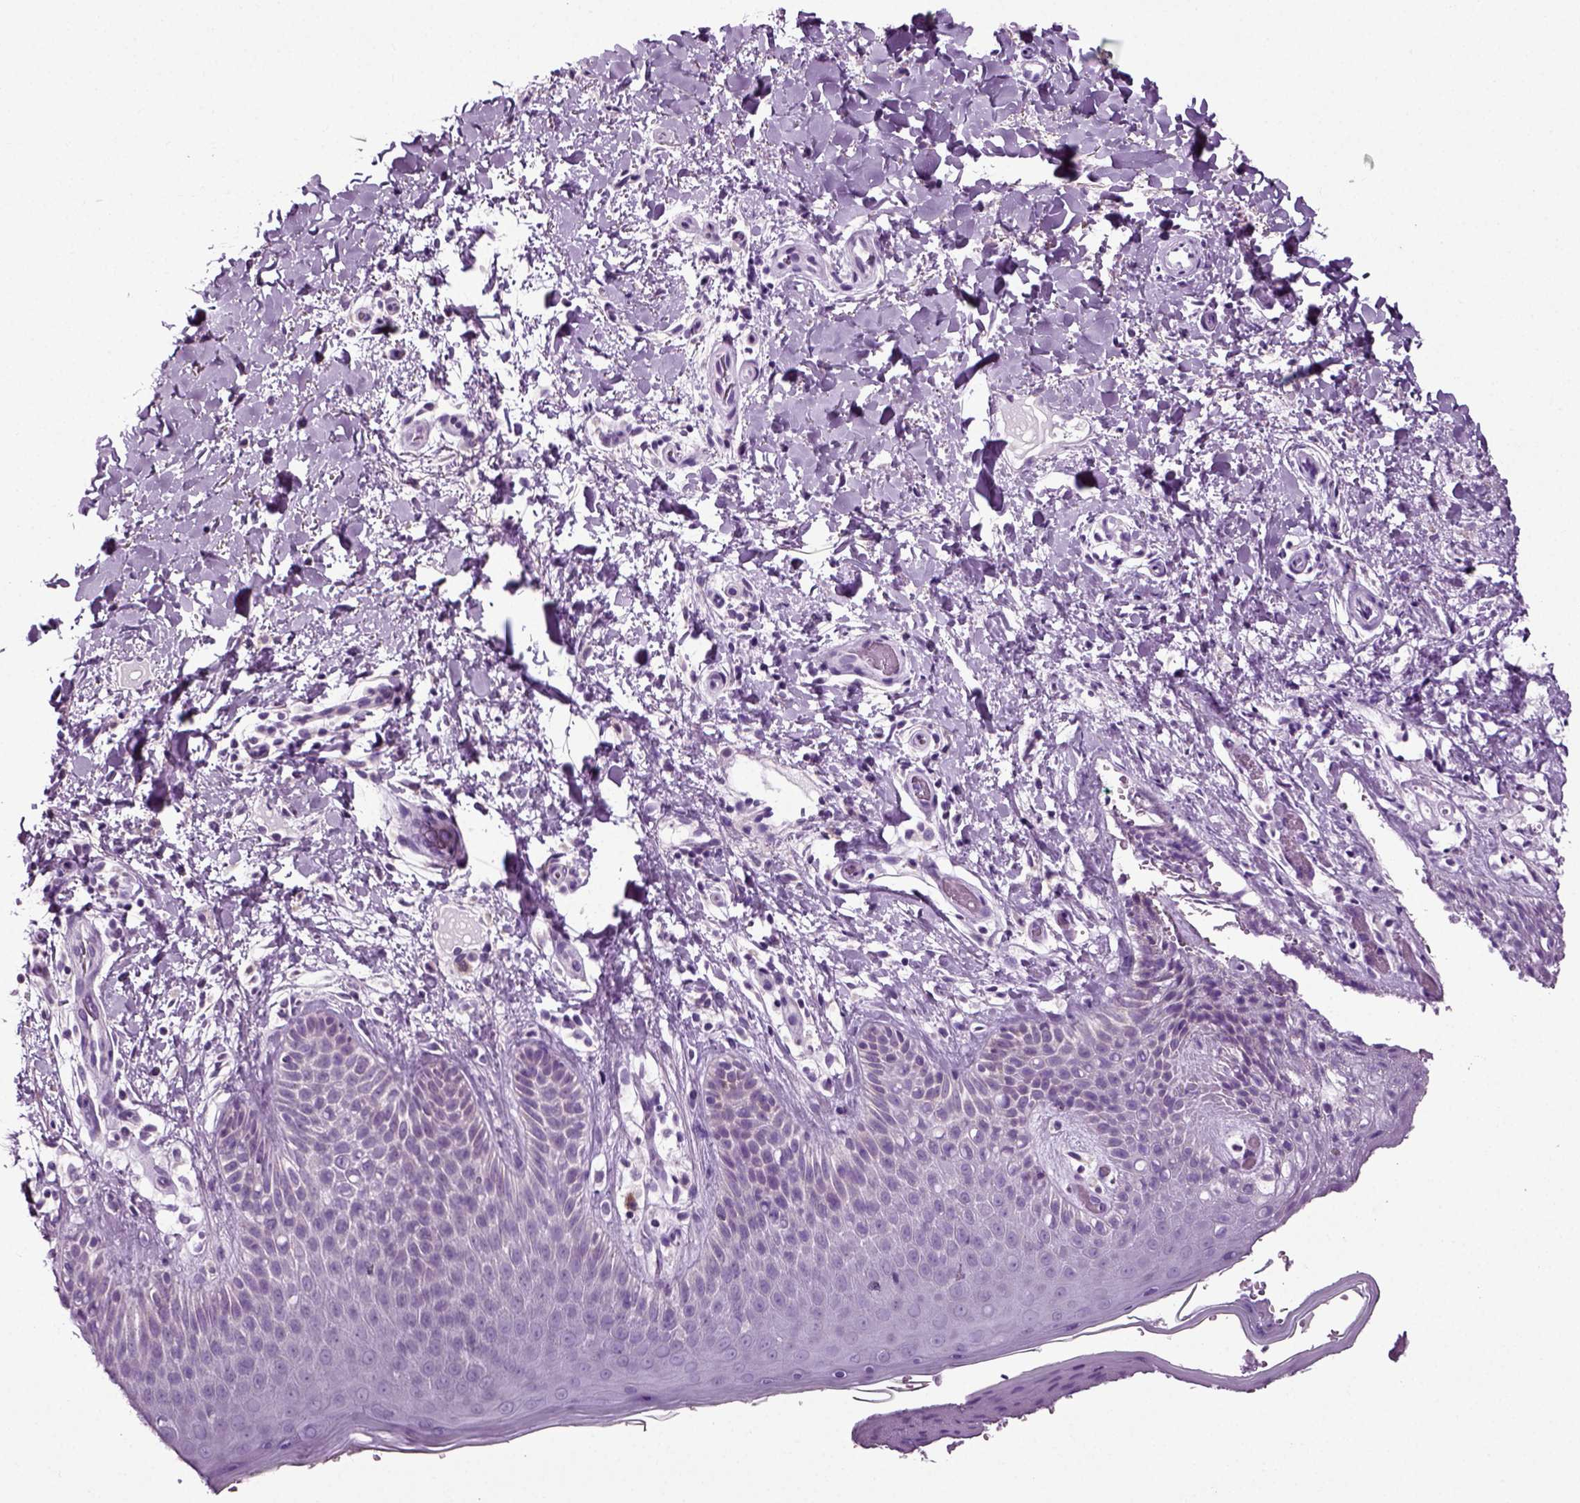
{"staining": {"intensity": "negative", "quantity": "none", "location": "none"}, "tissue": "skin", "cell_type": "Epidermal cells", "image_type": "normal", "snomed": [{"axis": "morphology", "description": "Normal tissue, NOS"}, {"axis": "topography", "description": "Anal"}], "caption": "DAB immunohistochemical staining of unremarkable human skin shows no significant staining in epidermal cells.", "gene": "DNAH10", "patient": {"sex": "male", "age": 36}}